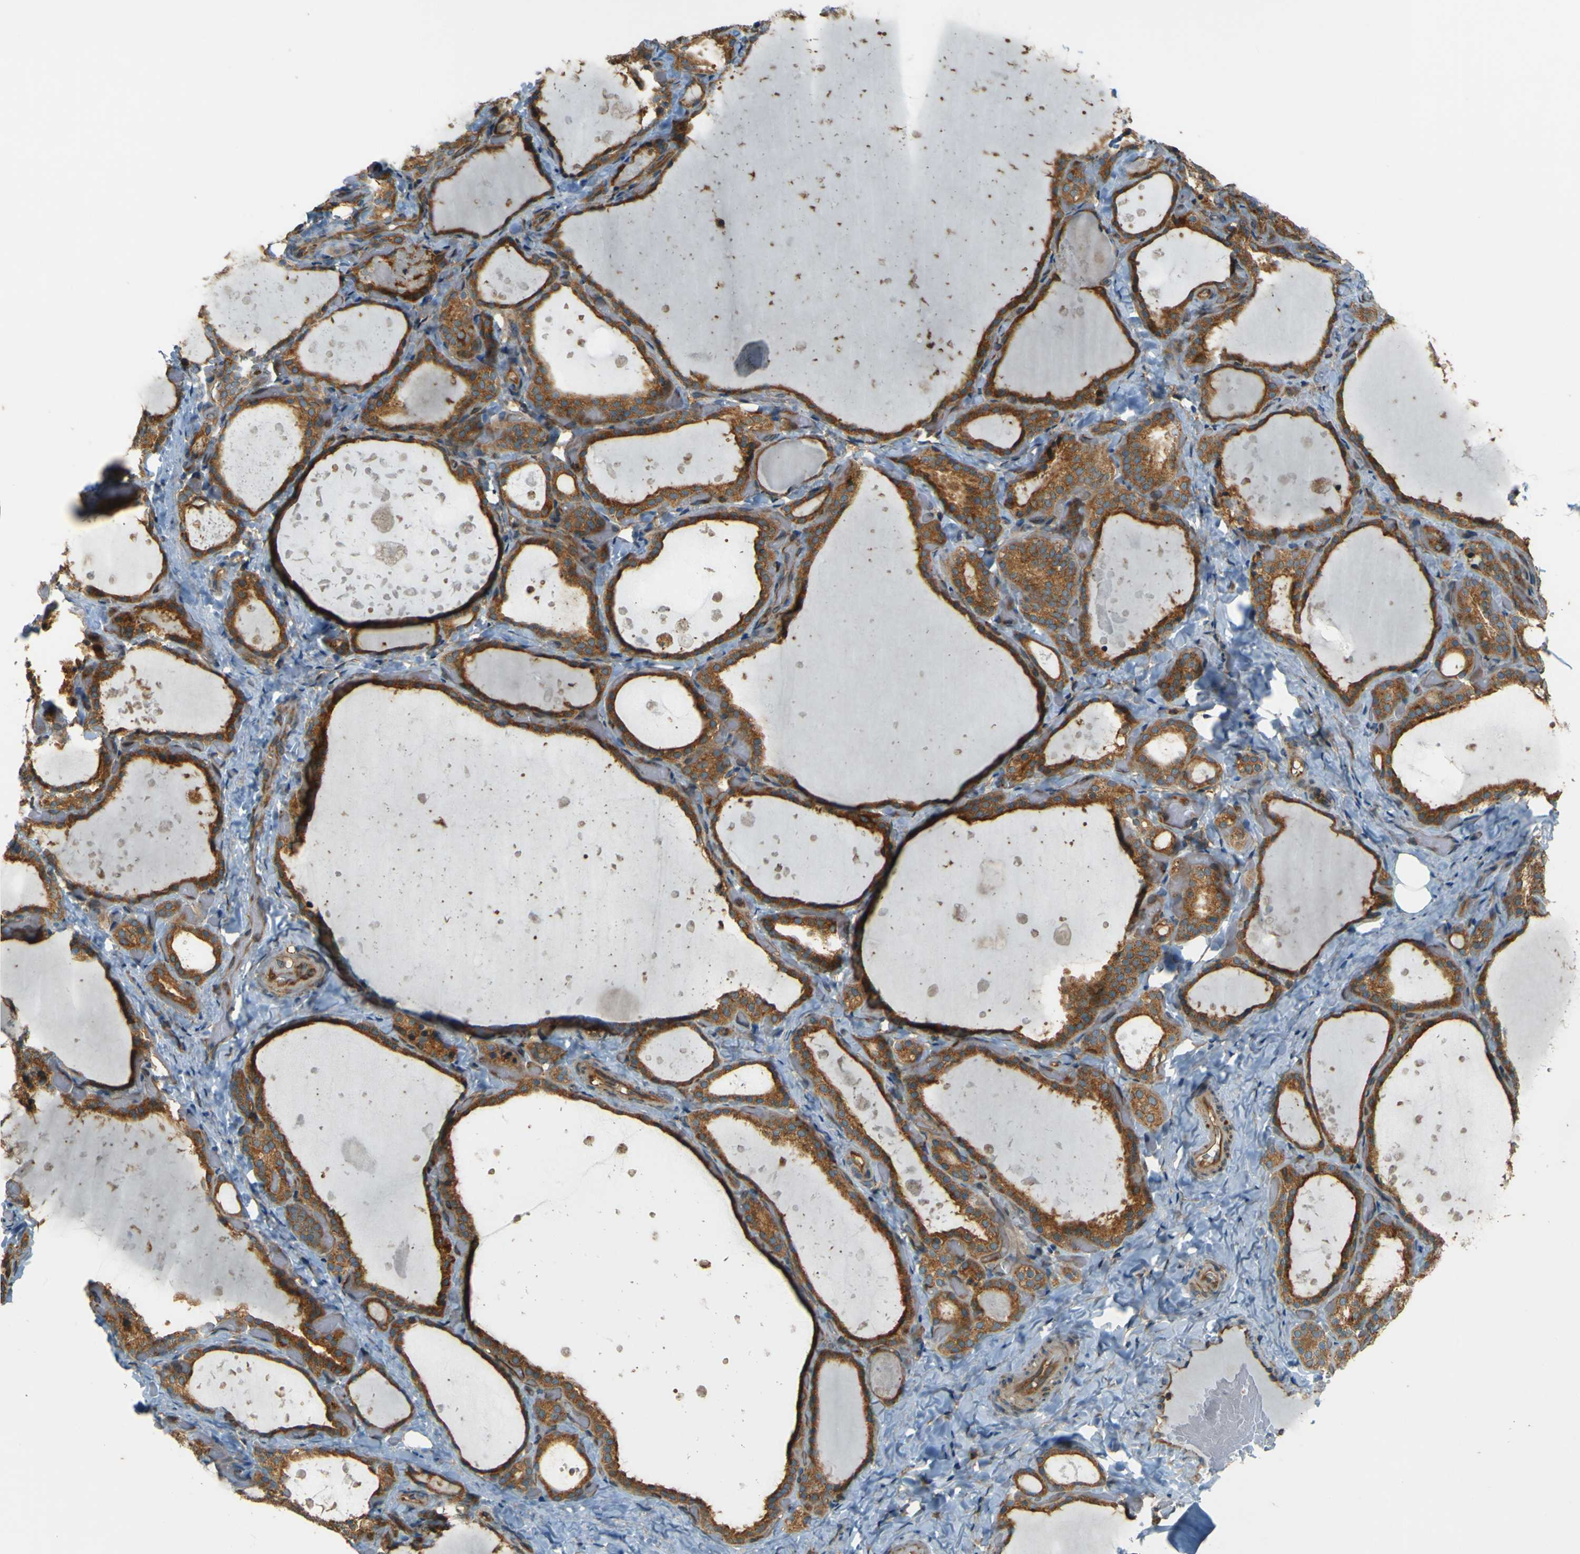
{"staining": {"intensity": "strong", "quantity": ">75%", "location": "cytoplasmic/membranous"}, "tissue": "thyroid gland", "cell_type": "Glandular cells", "image_type": "normal", "snomed": [{"axis": "morphology", "description": "Normal tissue, NOS"}, {"axis": "topography", "description": "Thyroid gland"}], "caption": "A high amount of strong cytoplasmic/membranous positivity is present in approximately >75% of glandular cells in unremarkable thyroid gland. (Brightfield microscopy of DAB IHC at high magnification).", "gene": "DNAJC5", "patient": {"sex": "female", "age": 44}}